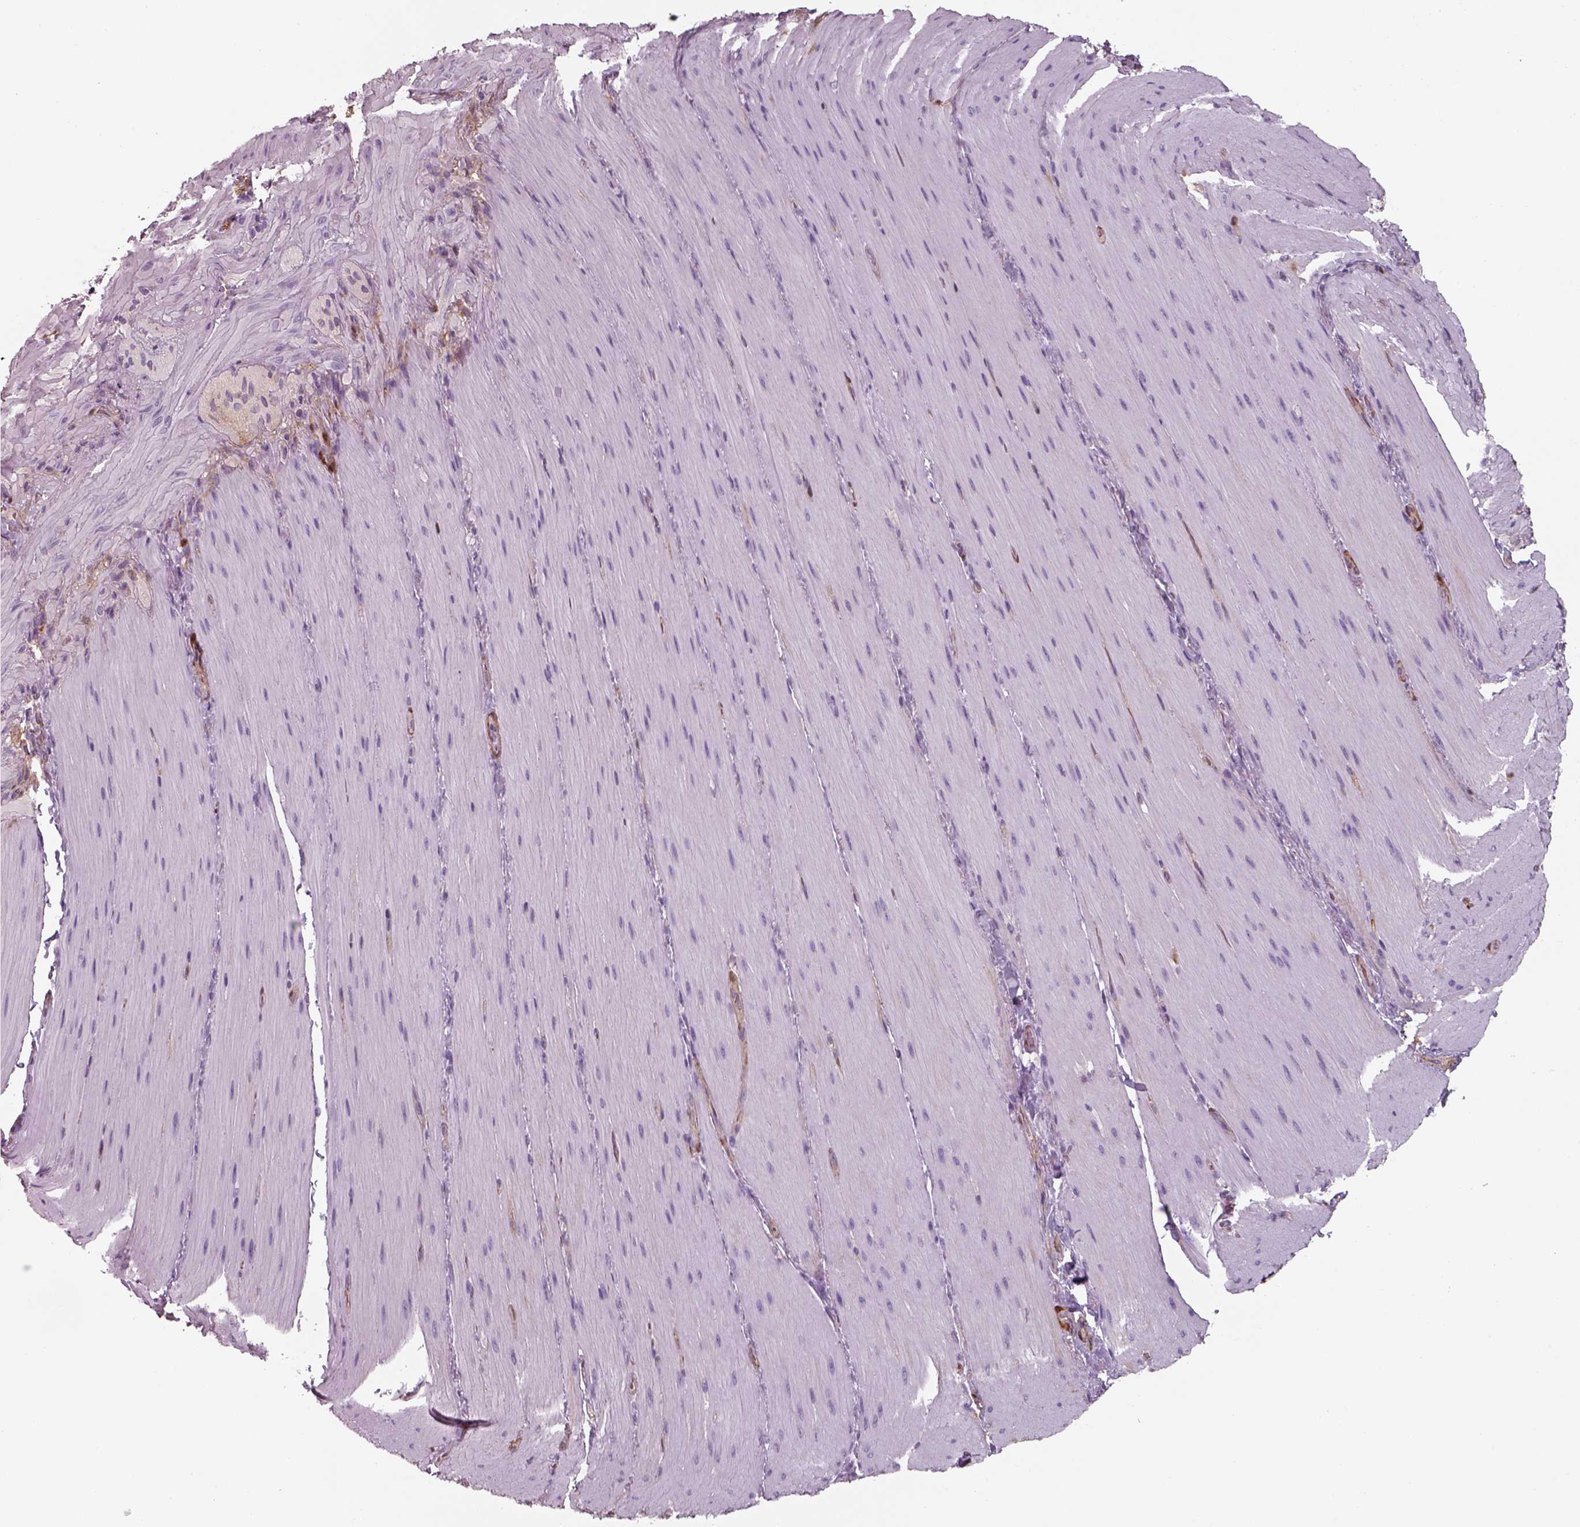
{"staining": {"intensity": "weak", "quantity": "<25%", "location": "cytoplasmic/membranous"}, "tissue": "smooth muscle", "cell_type": "Smooth muscle cells", "image_type": "normal", "snomed": [{"axis": "morphology", "description": "Normal tissue, NOS"}, {"axis": "topography", "description": "Smooth muscle"}, {"axis": "topography", "description": "Colon"}], "caption": "The micrograph exhibits no significant staining in smooth muscle cells of smooth muscle.", "gene": "ISYNA1", "patient": {"sex": "male", "age": 73}}